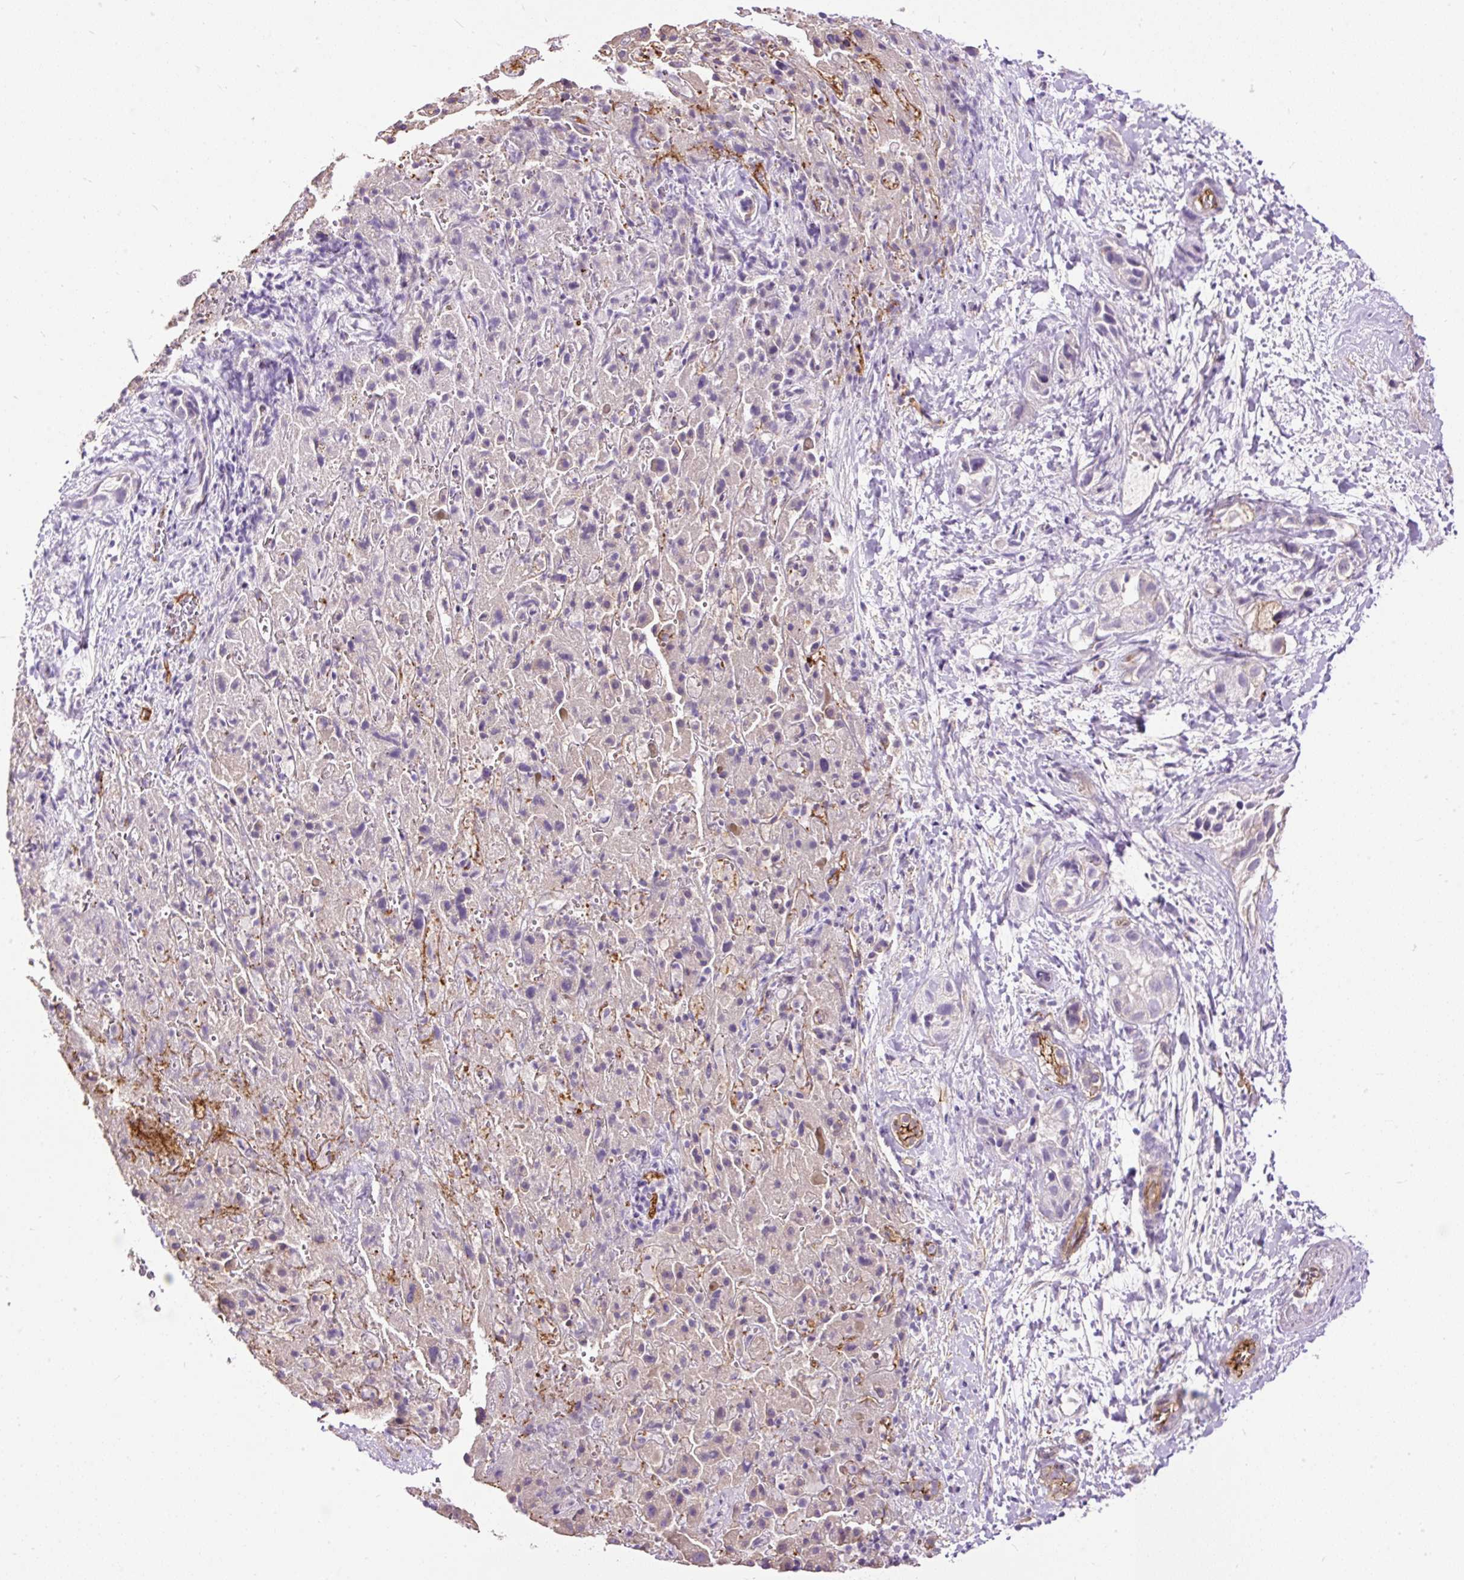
{"staining": {"intensity": "negative", "quantity": "none", "location": "none"}, "tissue": "liver cancer", "cell_type": "Tumor cells", "image_type": "cancer", "snomed": [{"axis": "morphology", "description": "Cholangiocarcinoma"}, {"axis": "topography", "description": "Liver"}], "caption": "DAB (3,3'-diaminobenzidine) immunohistochemical staining of liver cancer (cholangiocarcinoma) reveals no significant staining in tumor cells.", "gene": "MAGEB16", "patient": {"sex": "female", "age": 52}}